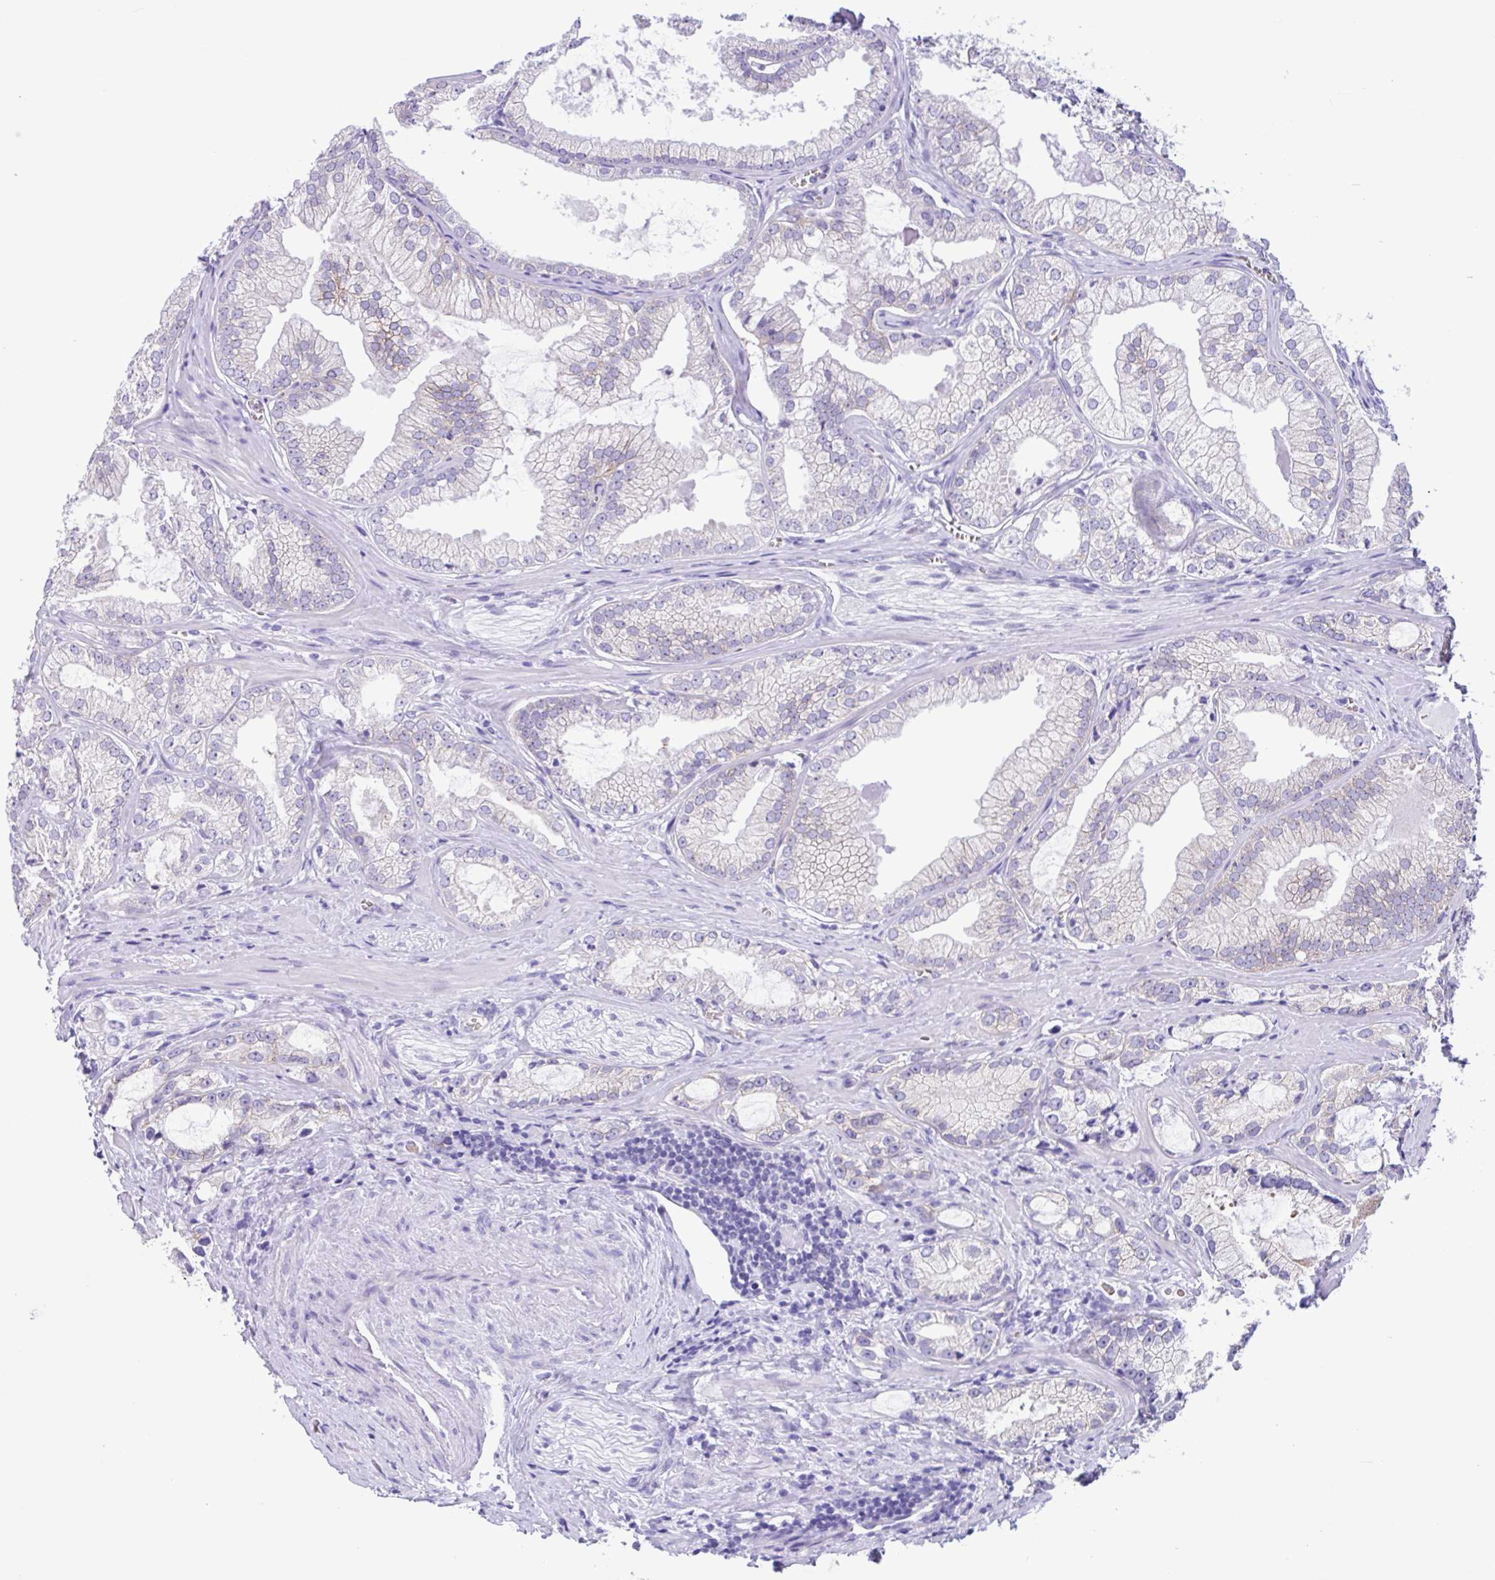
{"staining": {"intensity": "negative", "quantity": "none", "location": "none"}, "tissue": "prostate cancer", "cell_type": "Tumor cells", "image_type": "cancer", "snomed": [{"axis": "morphology", "description": "Adenocarcinoma, Medium grade"}, {"axis": "topography", "description": "Prostate"}], "caption": "The photomicrograph shows no significant expression in tumor cells of prostate medium-grade adenocarcinoma. Brightfield microscopy of IHC stained with DAB (brown) and hematoxylin (blue), captured at high magnification.", "gene": "TMEM79", "patient": {"sex": "male", "age": 57}}